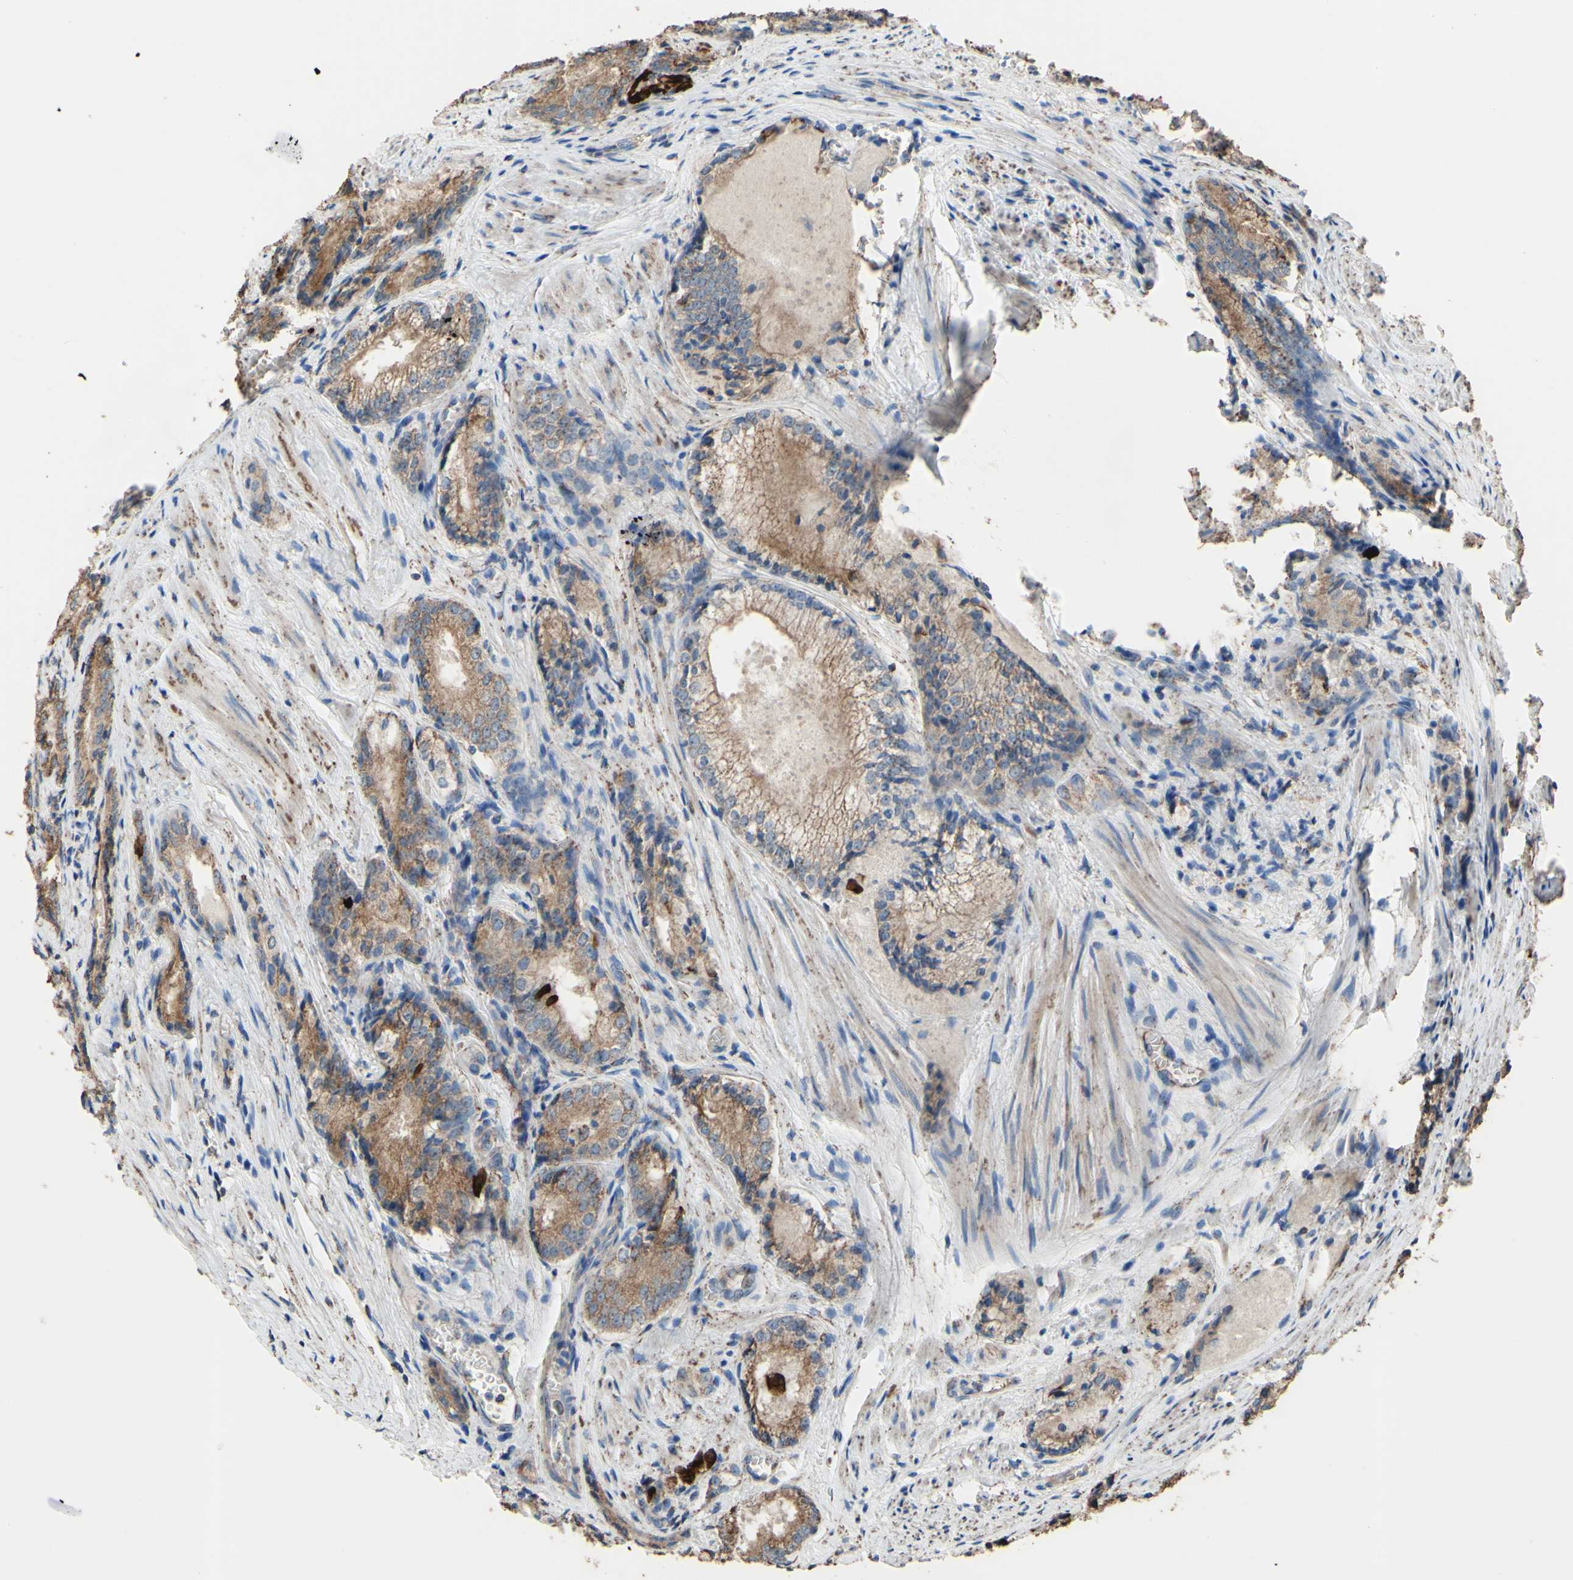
{"staining": {"intensity": "moderate", "quantity": ">75%", "location": "cytoplasmic/membranous"}, "tissue": "prostate cancer", "cell_type": "Tumor cells", "image_type": "cancer", "snomed": [{"axis": "morphology", "description": "Adenocarcinoma, Low grade"}, {"axis": "topography", "description": "Prostate"}], "caption": "Prostate cancer (low-grade adenocarcinoma) stained with a protein marker exhibits moderate staining in tumor cells.", "gene": "CMKLR2", "patient": {"sex": "male", "age": 60}}